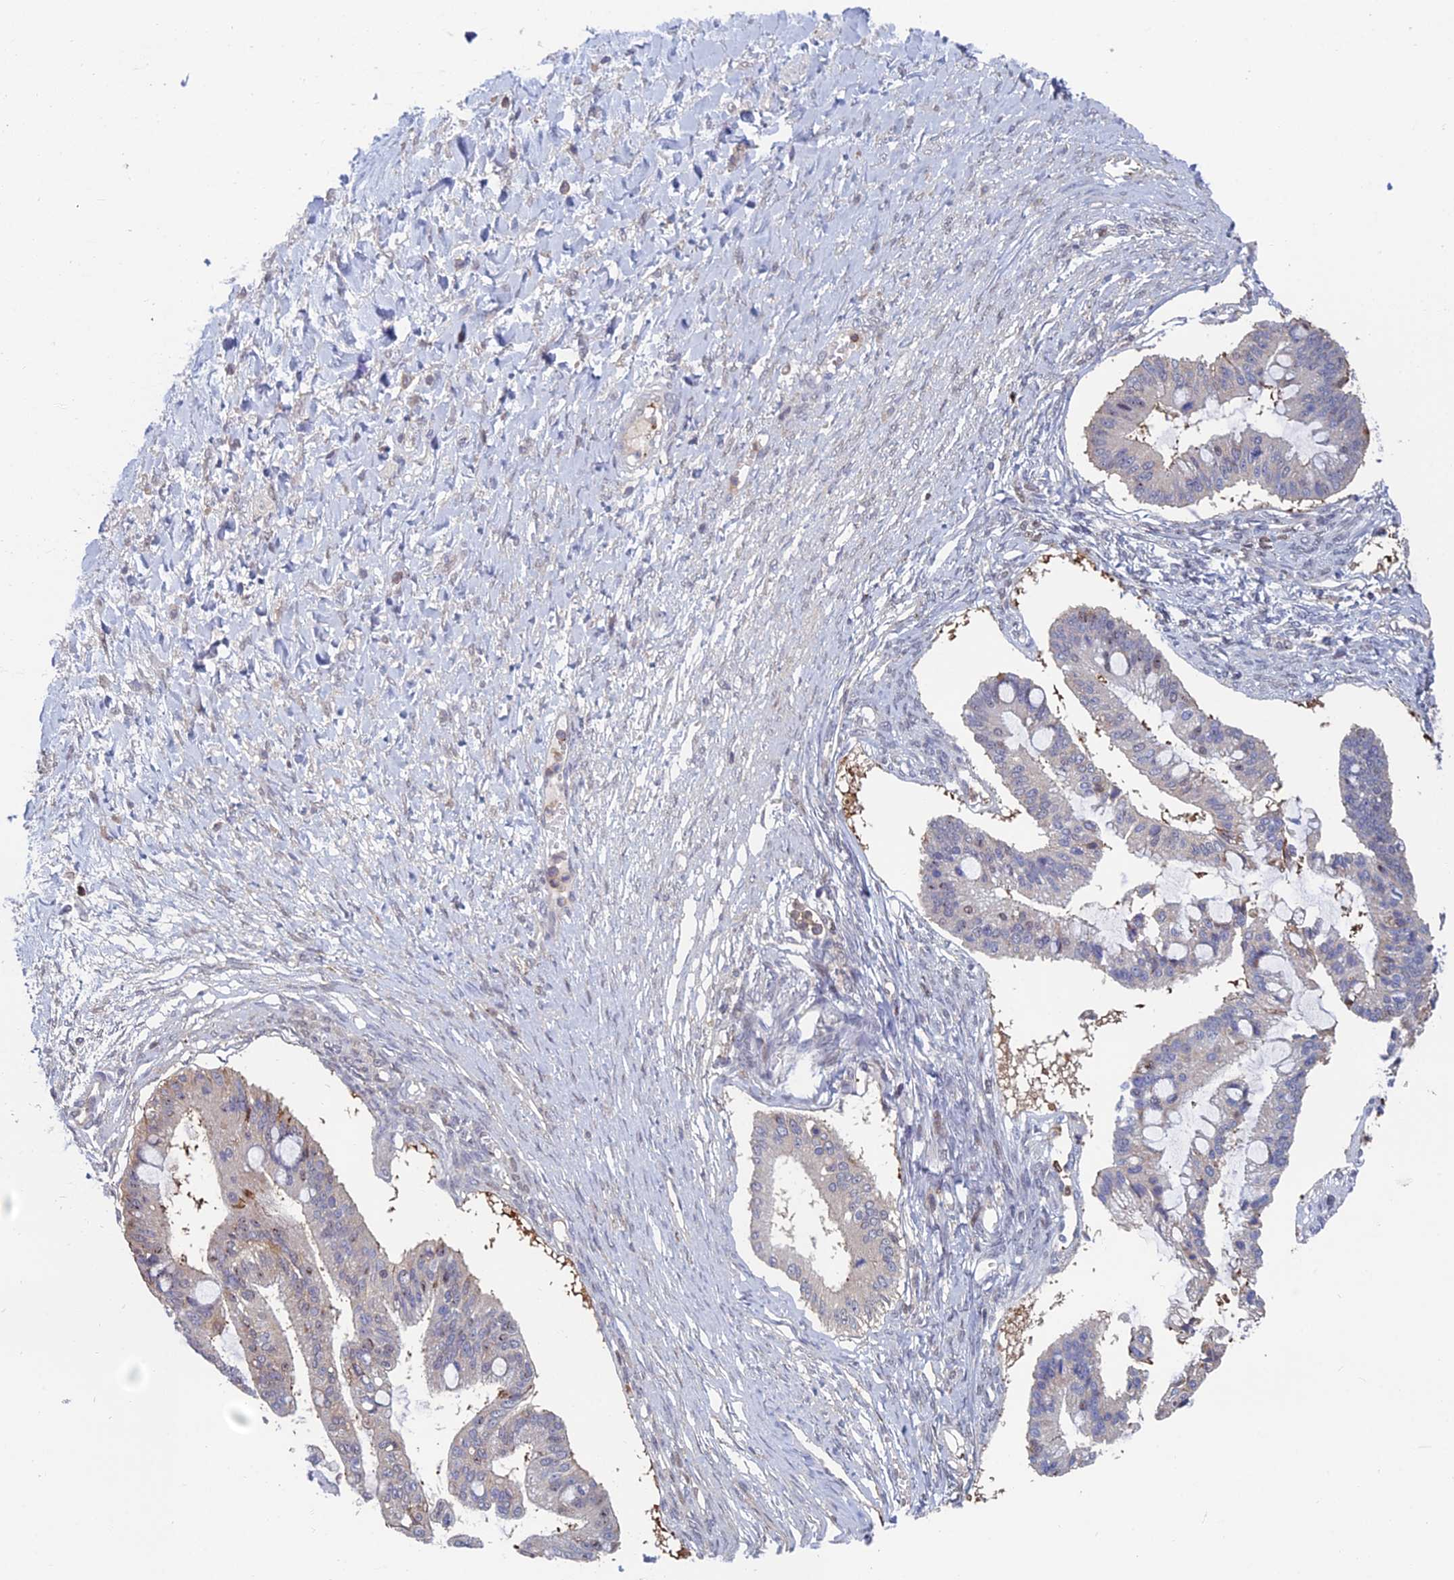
{"staining": {"intensity": "negative", "quantity": "none", "location": "none"}, "tissue": "ovarian cancer", "cell_type": "Tumor cells", "image_type": "cancer", "snomed": [{"axis": "morphology", "description": "Cystadenocarcinoma, mucinous, NOS"}, {"axis": "topography", "description": "Ovary"}], "caption": "A high-resolution photomicrograph shows immunohistochemistry staining of ovarian mucinous cystadenocarcinoma, which displays no significant positivity in tumor cells.", "gene": "C15orf62", "patient": {"sex": "female", "age": 73}}